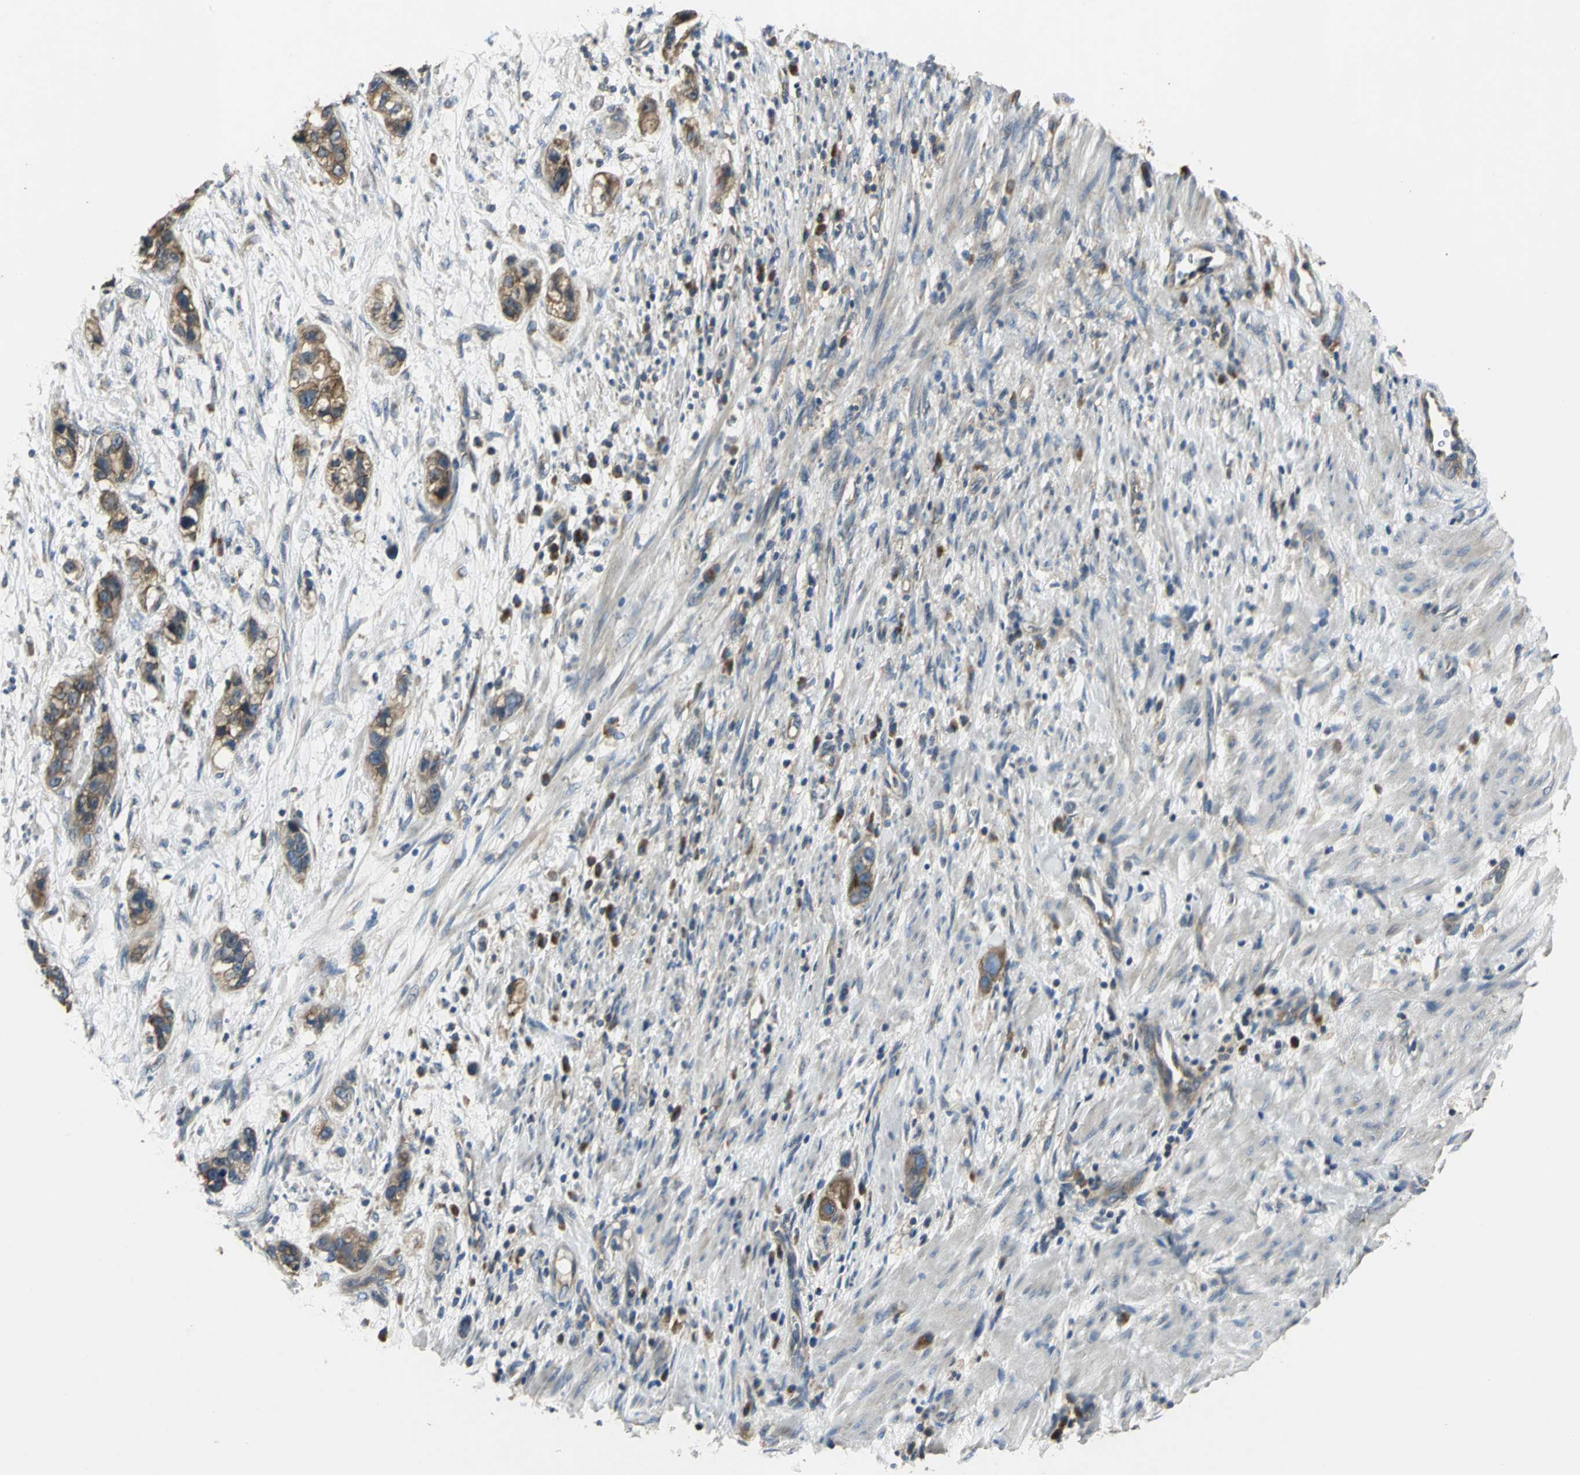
{"staining": {"intensity": "moderate", "quantity": ">75%", "location": "cytoplasmic/membranous"}, "tissue": "stomach cancer", "cell_type": "Tumor cells", "image_type": "cancer", "snomed": [{"axis": "morphology", "description": "Adenocarcinoma, NOS"}, {"axis": "topography", "description": "Stomach, lower"}], "caption": "About >75% of tumor cells in human stomach adenocarcinoma show moderate cytoplasmic/membranous protein expression as visualized by brown immunohistochemical staining.", "gene": "IRF3", "patient": {"sex": "female", "age": 93}}